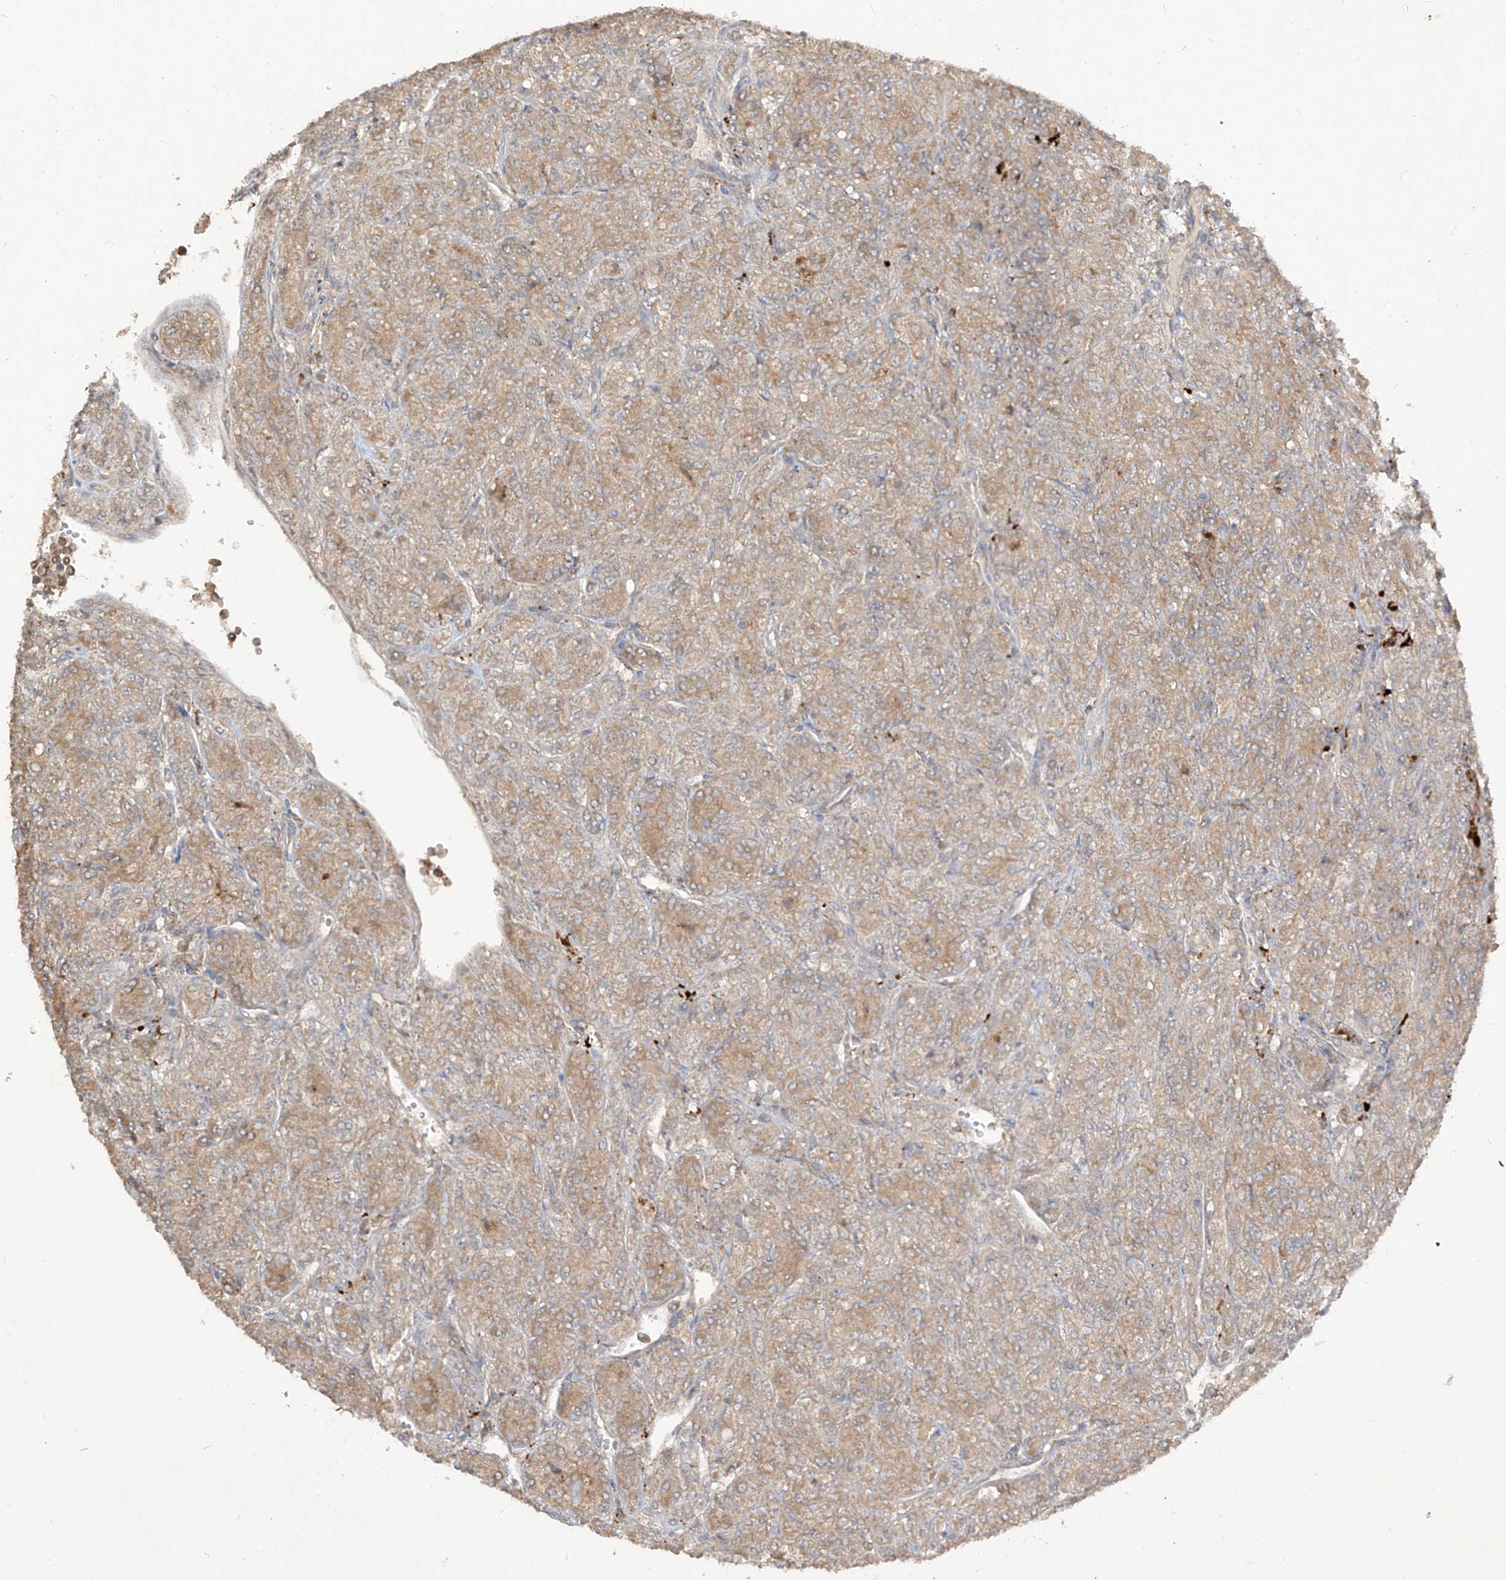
{"staining": {"intensity": "moderate", "quantity": ">75%", "location": "cytoplasmic/membranous"}, "tissue": "renal cancer", "cell_type": "Tumor cells", "image_type": "cancer", "snomed": [{"axis": "morphology", "description": "Adenocarcinoma, NOS"}, {"axis": "topography", "description": "Kidney"}], "caption": "This is a histology image of immunohistochemistry staining of renal adenocarcinoma, which shows moderate expression in the cytoplasmic/membranous of tumor cells.", "gene": "LDAH", "patient": {"sex": "male", "age": 77}}